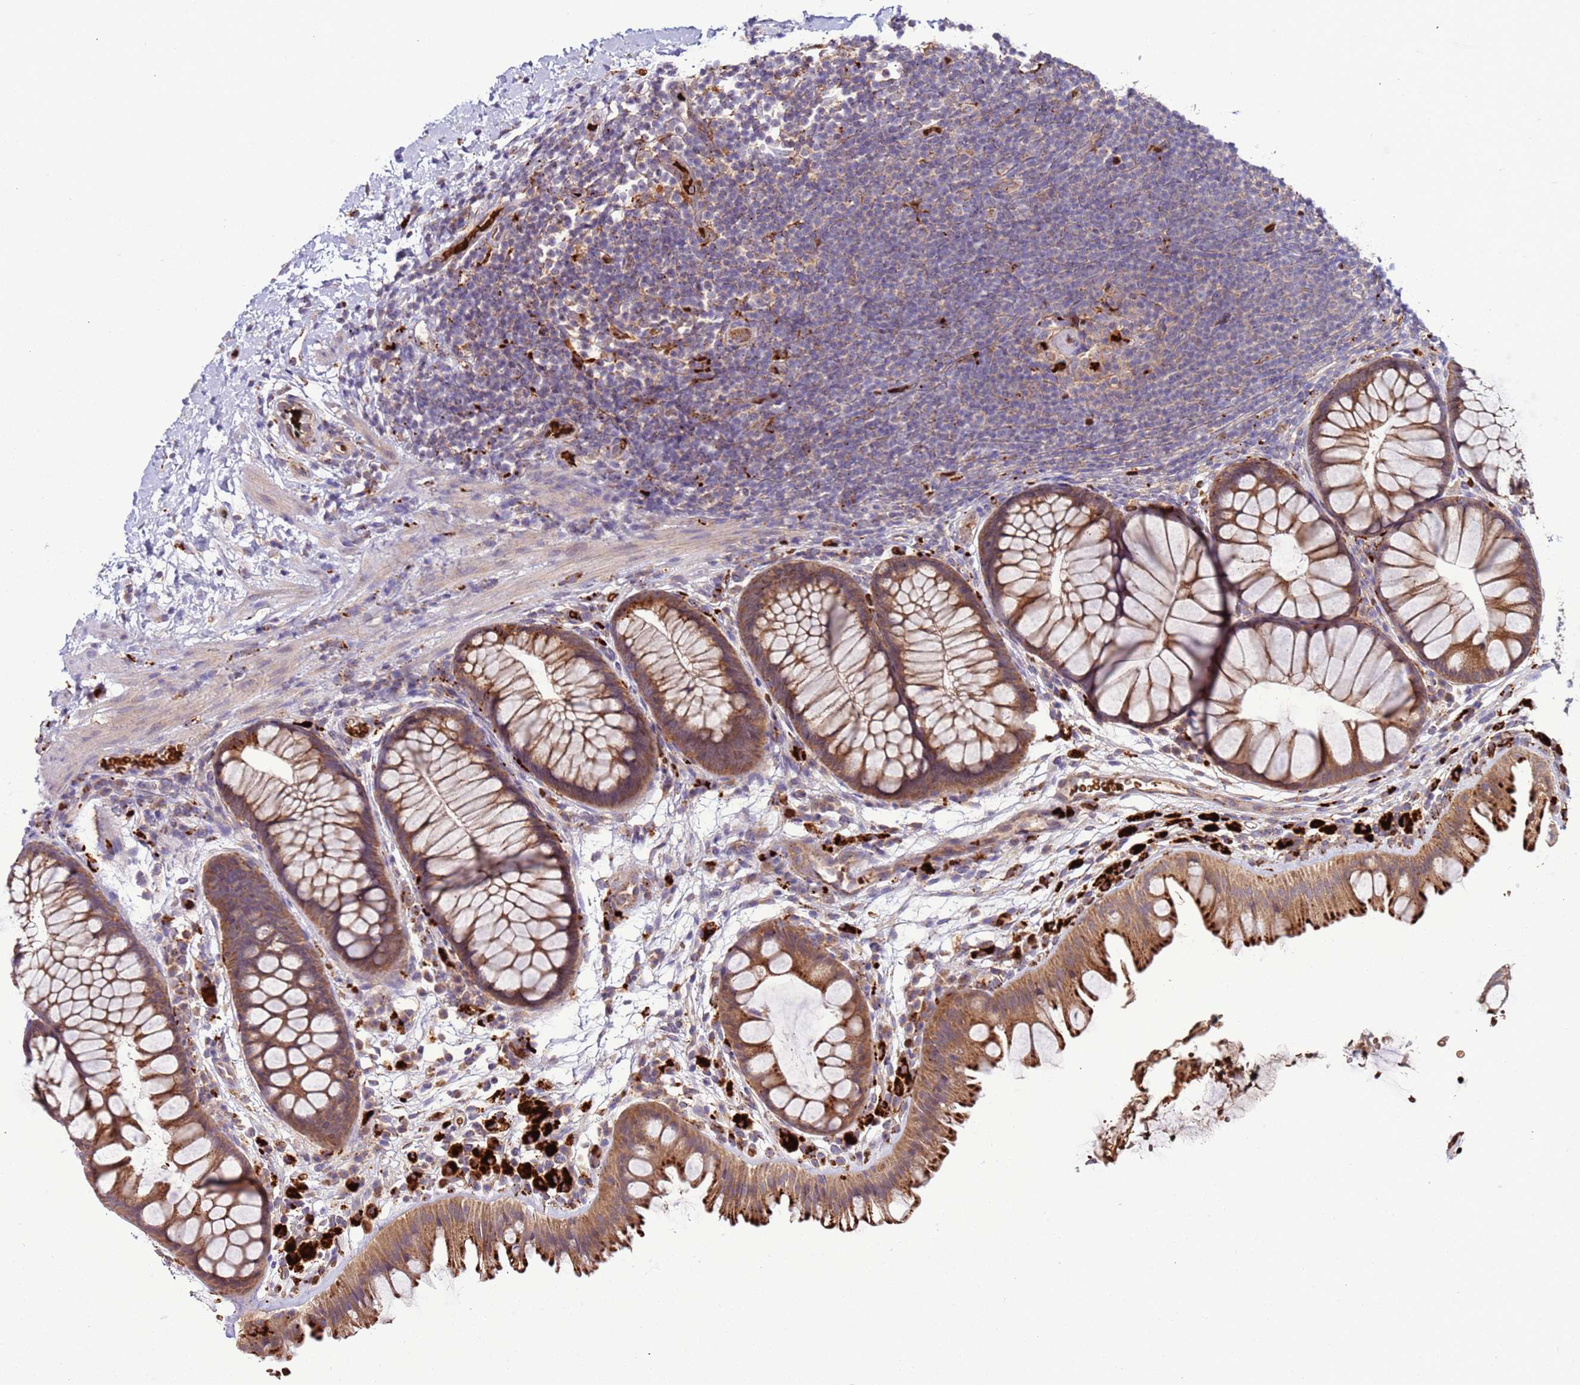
{"staining": {"intensity": "moderate", "quantity": ">75%", "location": "cytoplasmic/membranous"}, "tissue": "colon", "cell_type": "Endothelial cells", "image_type": "normal", "snomed": [{"axis": "morphology", "description": "Normal tissue, NOS"}, {"axis": "topography", "description": "Colon"}], "caption": "The photomicrograph reveals staining of normal colon, revealing moderate cytoplasmic/membranous protein positivity (brown color) within endothelial cells.", "gene": "VPS36", "patient": {"sex": "female", "age": 62}}